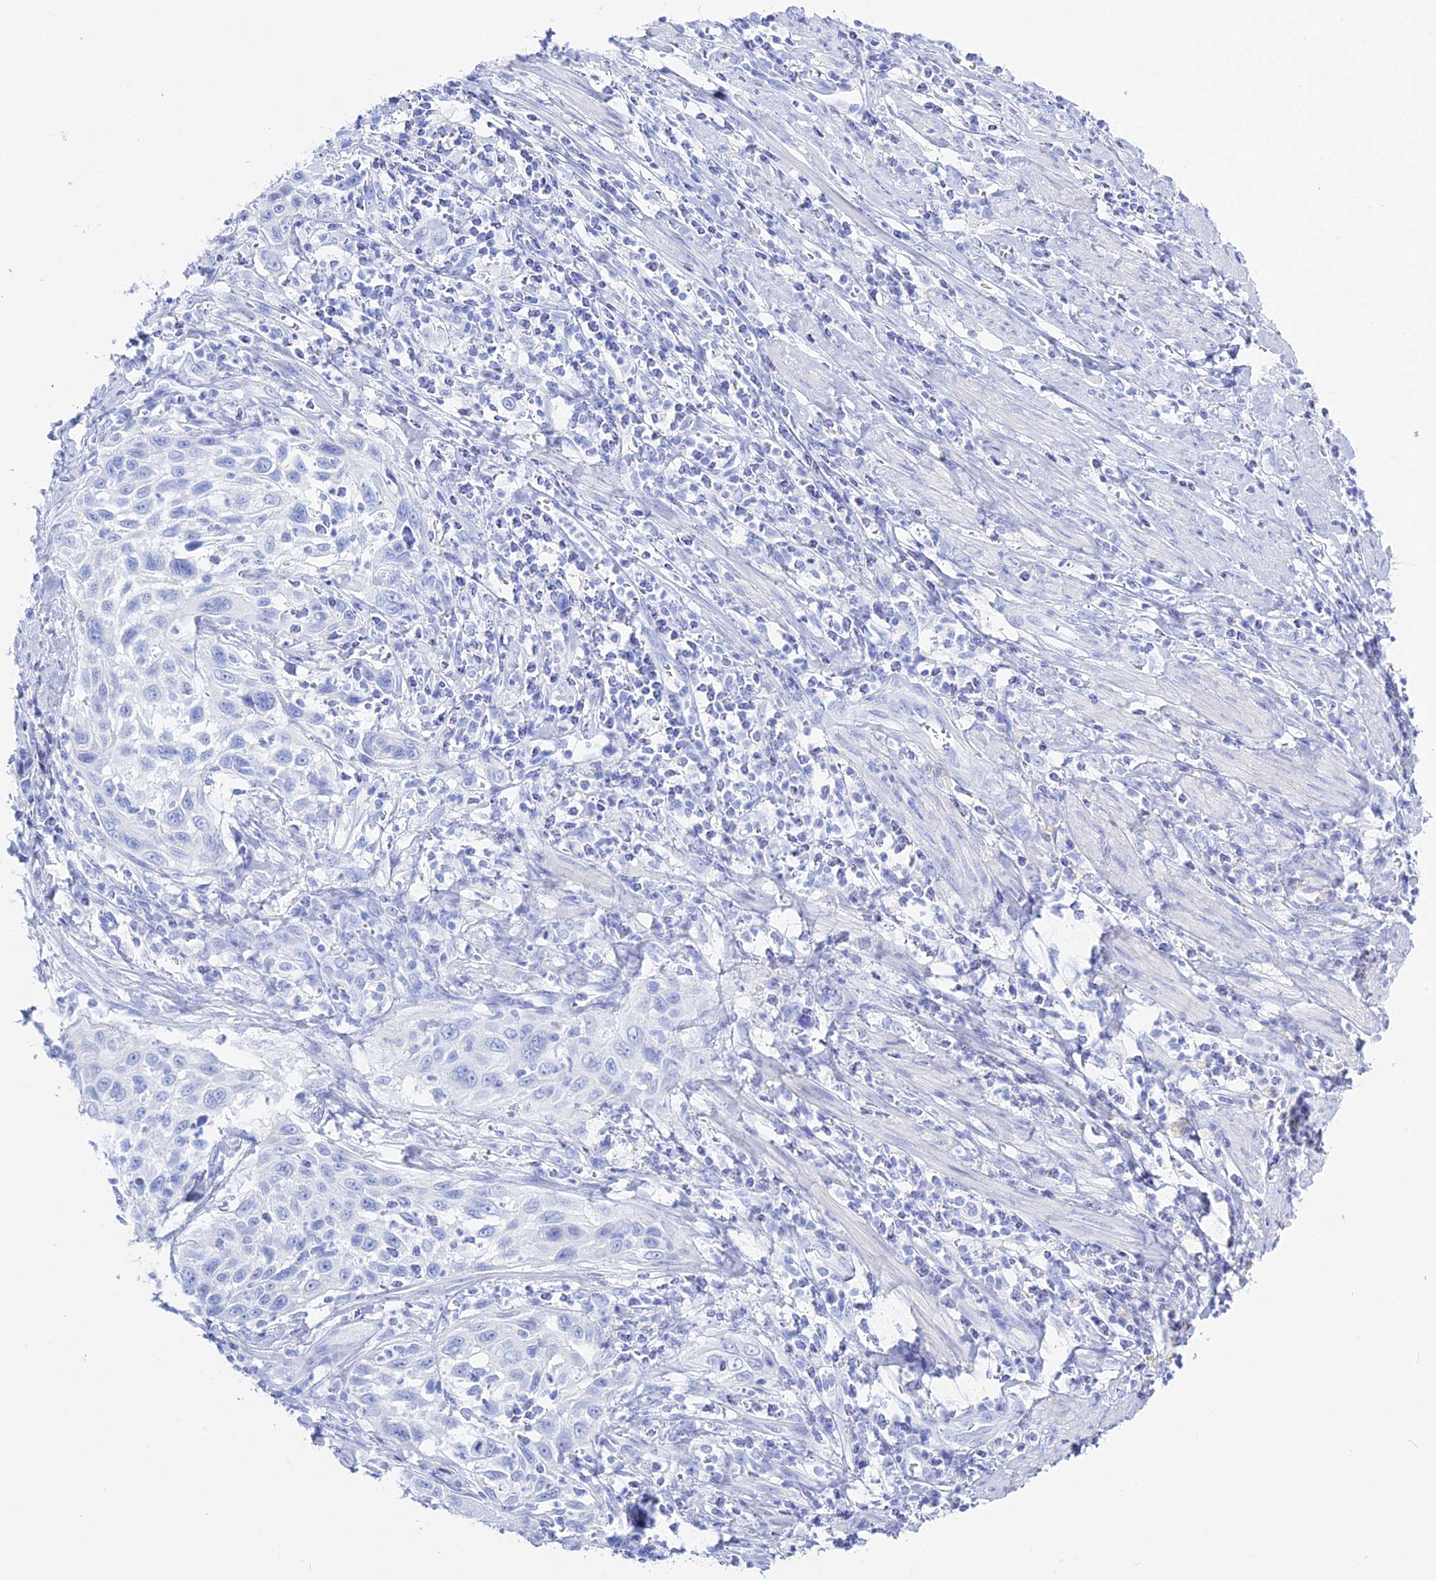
{"staining": {"intensity": "negative", "quantity": "none", "location": "none"}, "tissue": "cervical cancer", "cell_type": "Tumor cells", "image_type": "cancer", "snomed": [{"axis": "morphology", "description": "Squamous cell carcinoma, NOS"}, {"axis": "topography", "description": "Cervix"}], "caption": "This micrograph is of cervical cancer stained with immunohistochemistry to label a protein in brown with the nuclei are counter-stained blue. There is no staining in tumor cells. (IHC, brightfield microscopy, high magnification).", "gene": "ADGRA1", "patient": {"sex": "female", "age": 70}}